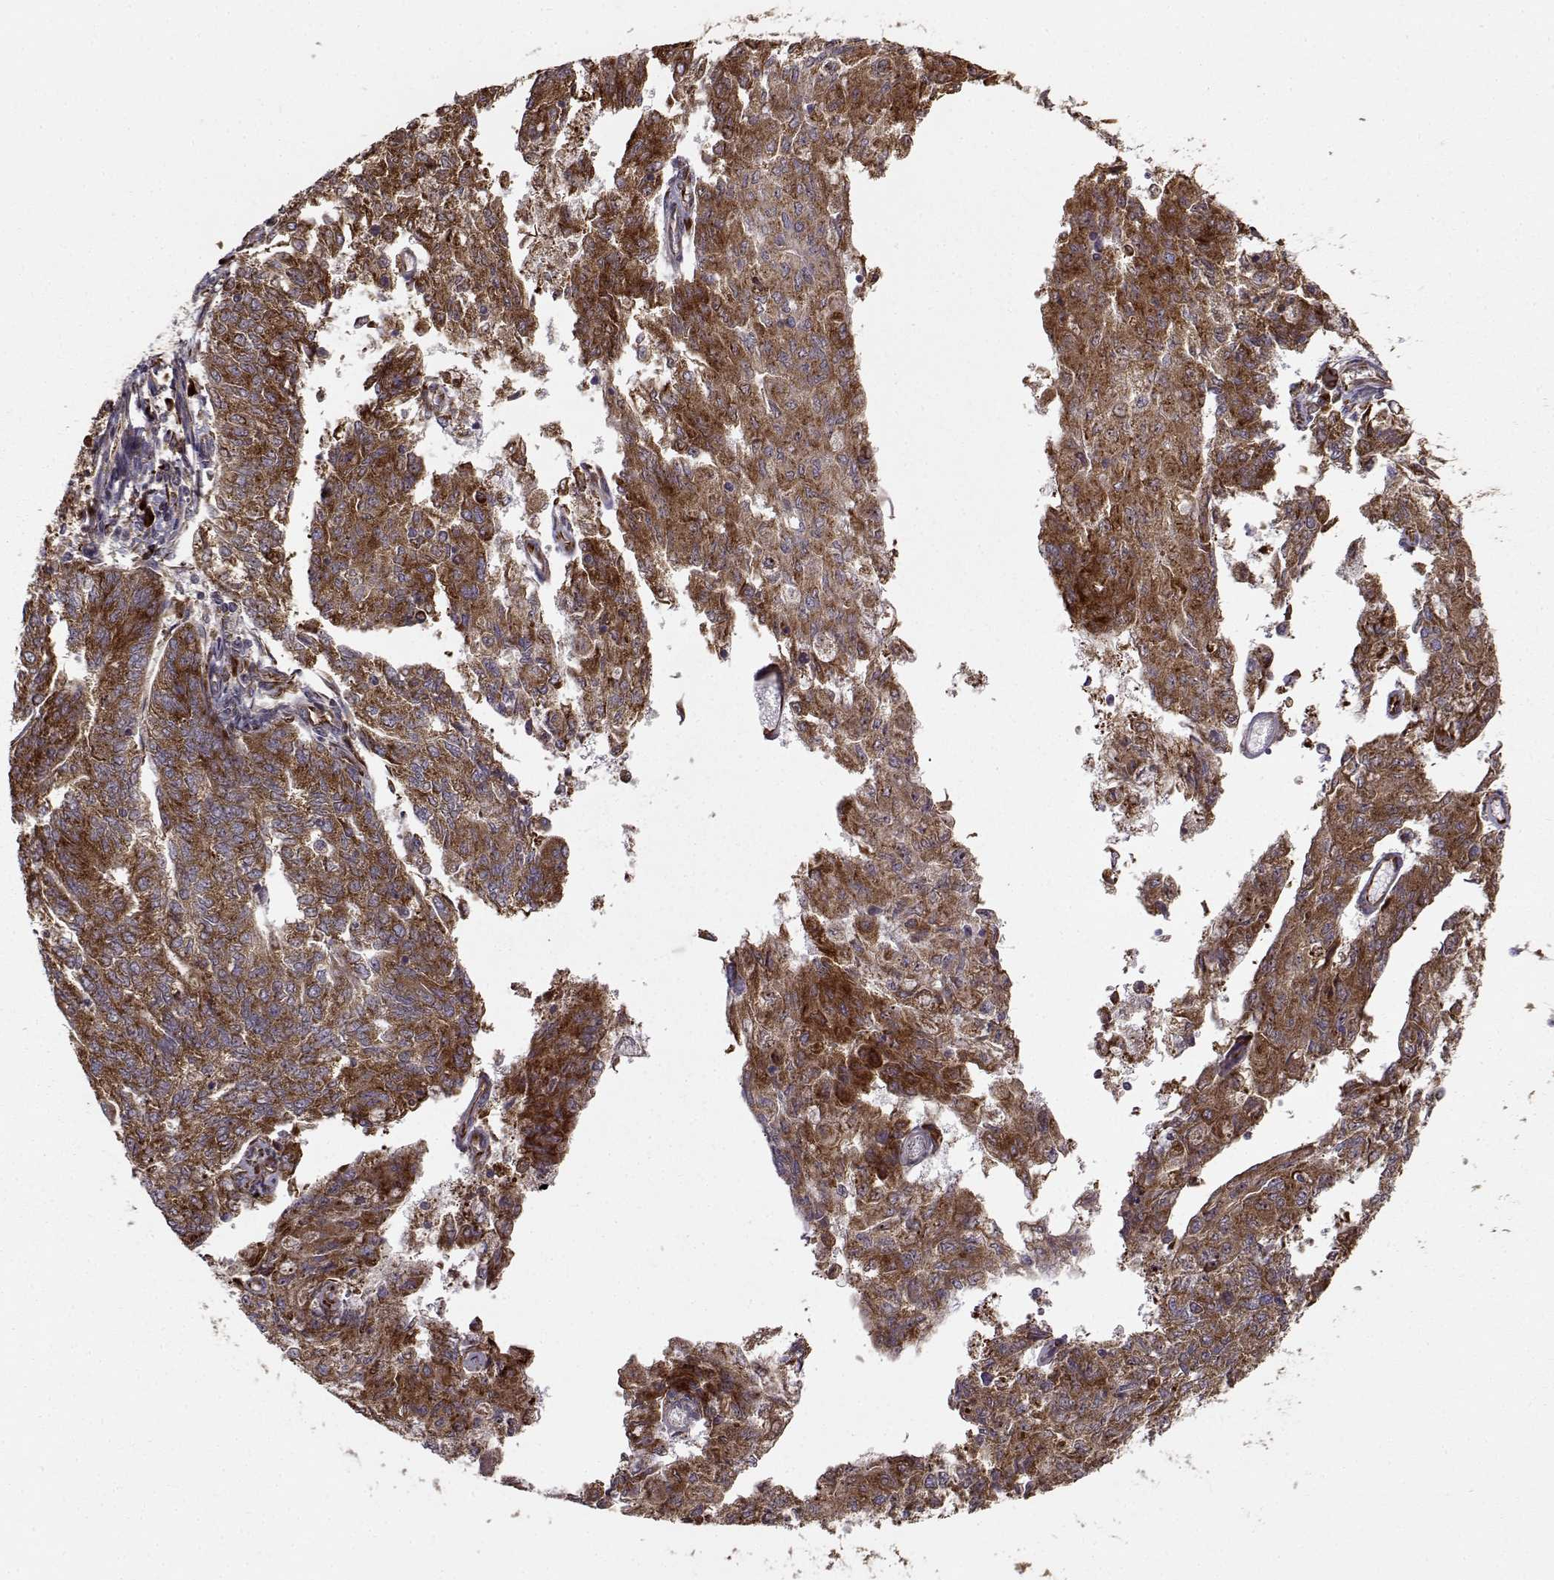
{"staining": {"intensity": "strong", "quantity": ">75%", "location": "cytoplasmic/membranous"}, "tissue": "endometrial cancer", "cell_type": "Tumor cells", "image_type": "cancer", "snomed": [{"axis": "morphology", "description": "Adenocarcinoma, NOS"}, {"axis": "topography", "description": "Endometrium"}], "caption": "The image displays staining of endometrial cancer (adenocarcinoma), revealing strong cytoplasmic/membranous protein expression (brown color) within tumor cells. (DAB IHC, brown staining for protein, blue staining for nuclei).", "gene": "RPL31", "patient": {"sex": "female", "age": 82}}